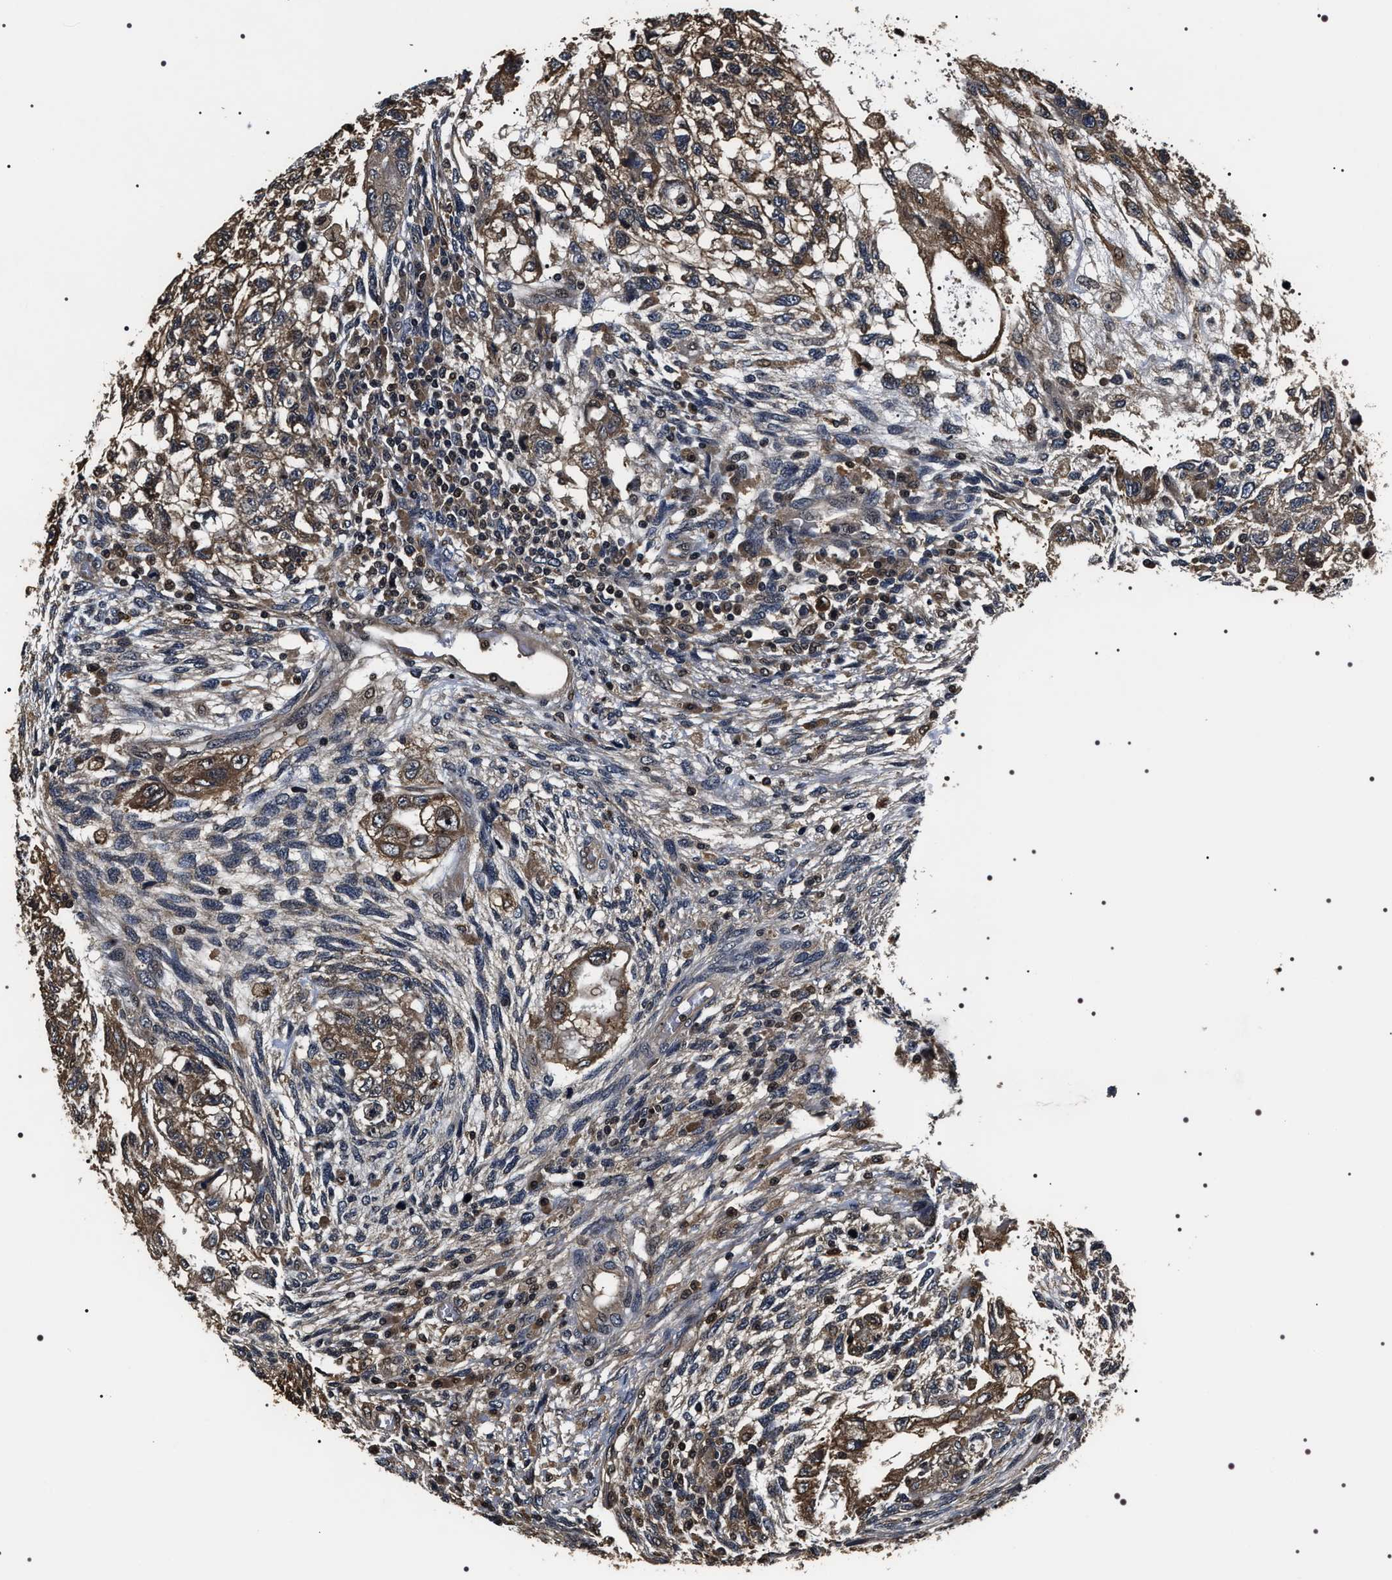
{"staining": {"intensity": "moderate", "quantity": ">75%", "location": "cytoplasmic/membranous"}, "tissue": "testis cancer", "cell_type": "Tumor cells", "image_type": "cancer", "snomed": [{"axis": "morphology", "description": "Normal tissue, NOS"}, {"axis": "morphology", "description": "Carcinoma, Embryonal, NOS"}, {"axis": "topography", "description": "Testis"}], "caption": "Immunohistochemistry staining of testis cancer (embryonal carcinoma), which exhibits medium levels of moderate cytoplasmic/membranous expression in approximately >75% of tumor cells indicating moderate cytoplasmic/membranous protein expression. The staining was performed using DAB (3,3'-diaminobenzidine) (brown) for protein detection and nuclei were counterstained in hematoxylin (blue).", "gene": "ARHGAP22", "patient": {"sex": "male", "age": 36}}